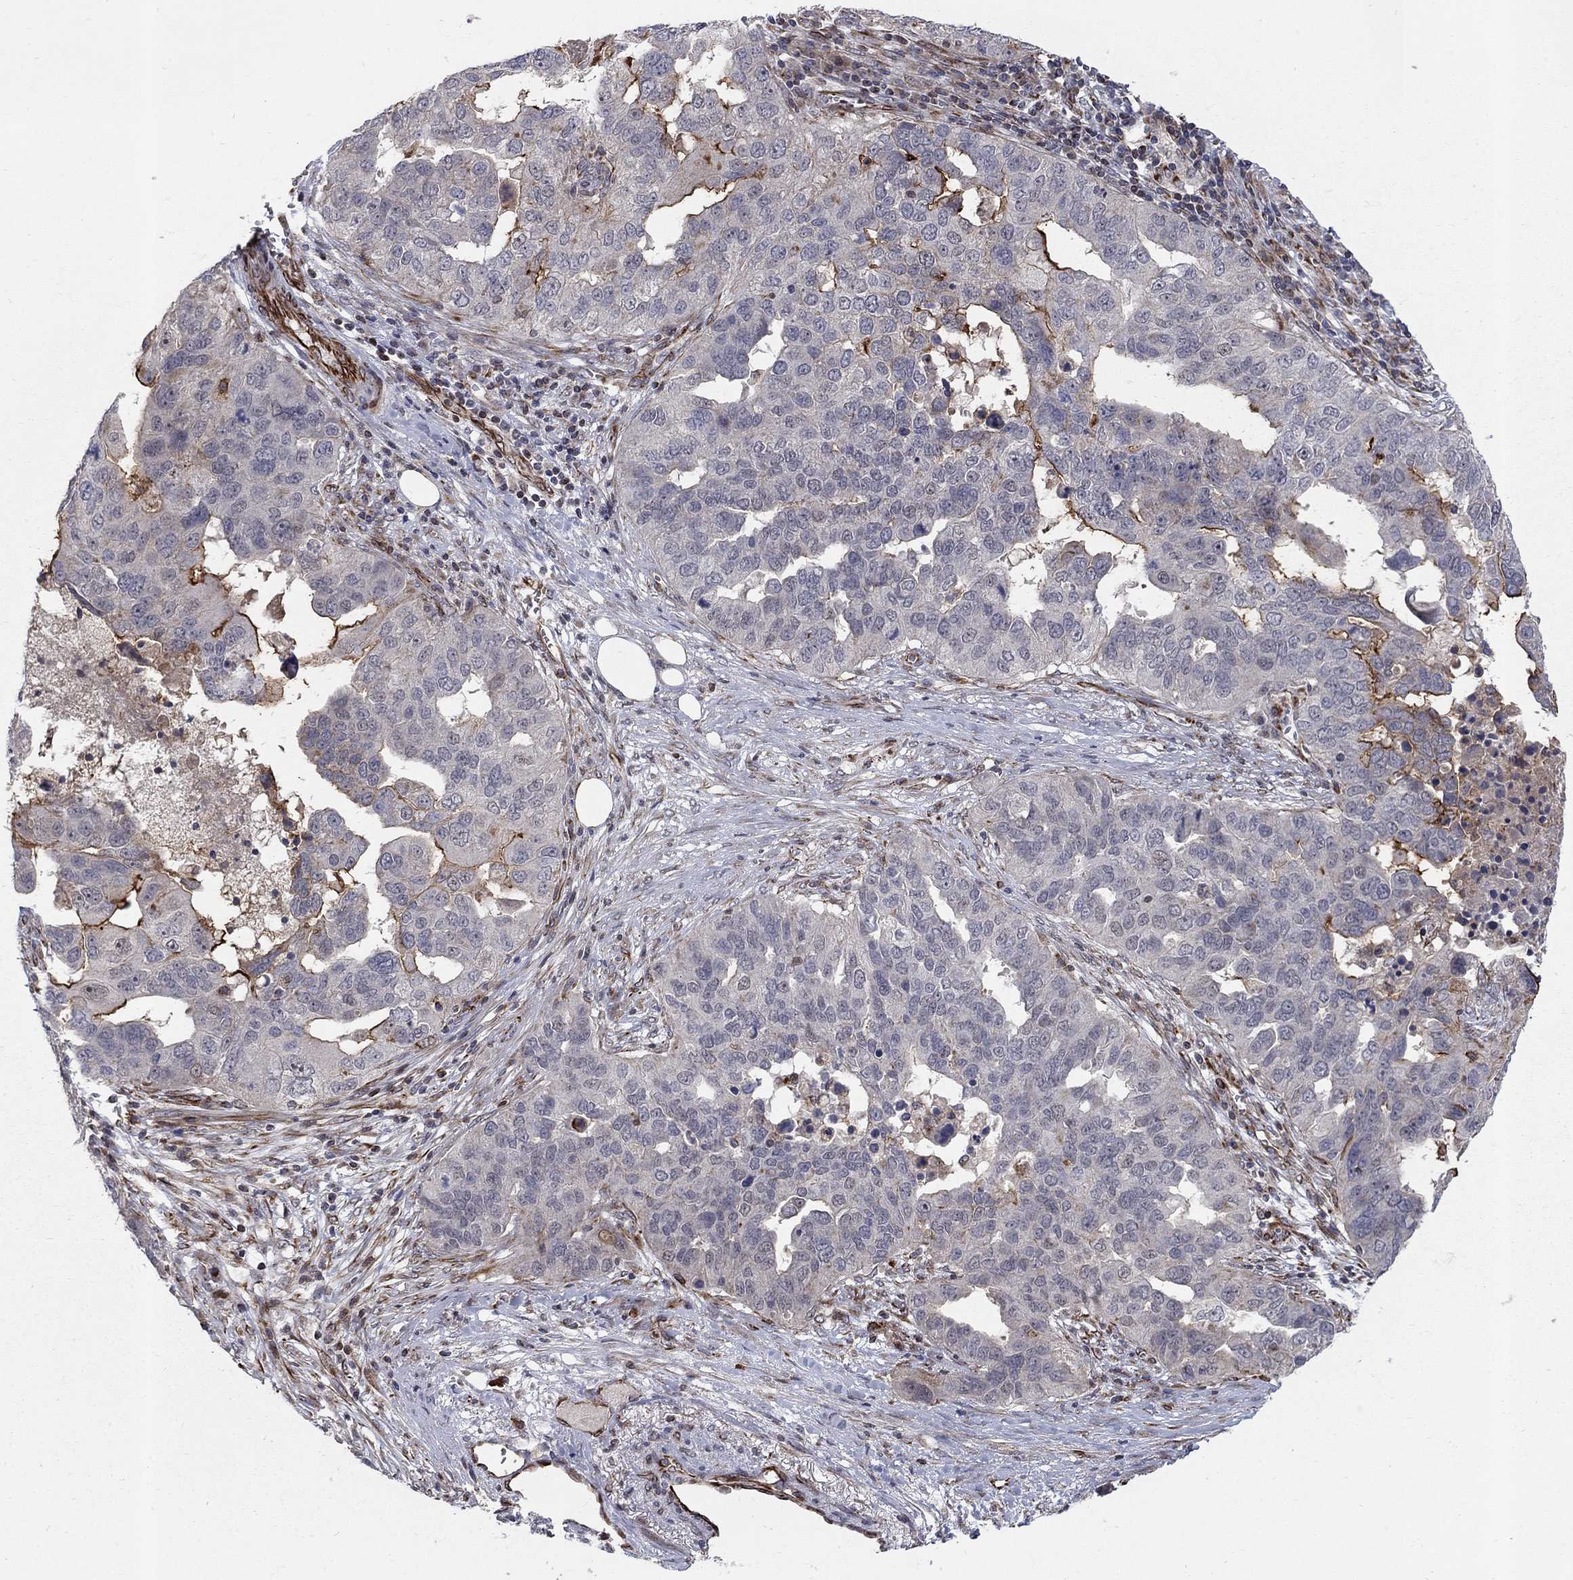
{"staining": {"intensity": "moderate", "quantity": "<25%", "location": "cytoplasmic/membranous"}, "tissue": "ovarian cancer", "cell_type": "Tumor cells", "image_type": "cancer", "snomed": [{"axis": "morphology", "description": "Carcinoma, endometroid"}, {"axis": "topography", "description": "Soft tissue"}, {"axis": "topography", "description": "Ovary"}], "caption": "Tumor cells demonstrate low levels of moderate cytoplasmic/membranous expression in approximately <25% of cells in human ovarian cancer (endometroid carcinoma).", "gene": "MSRA", "patient": {"sex": "female", "age": 52}}